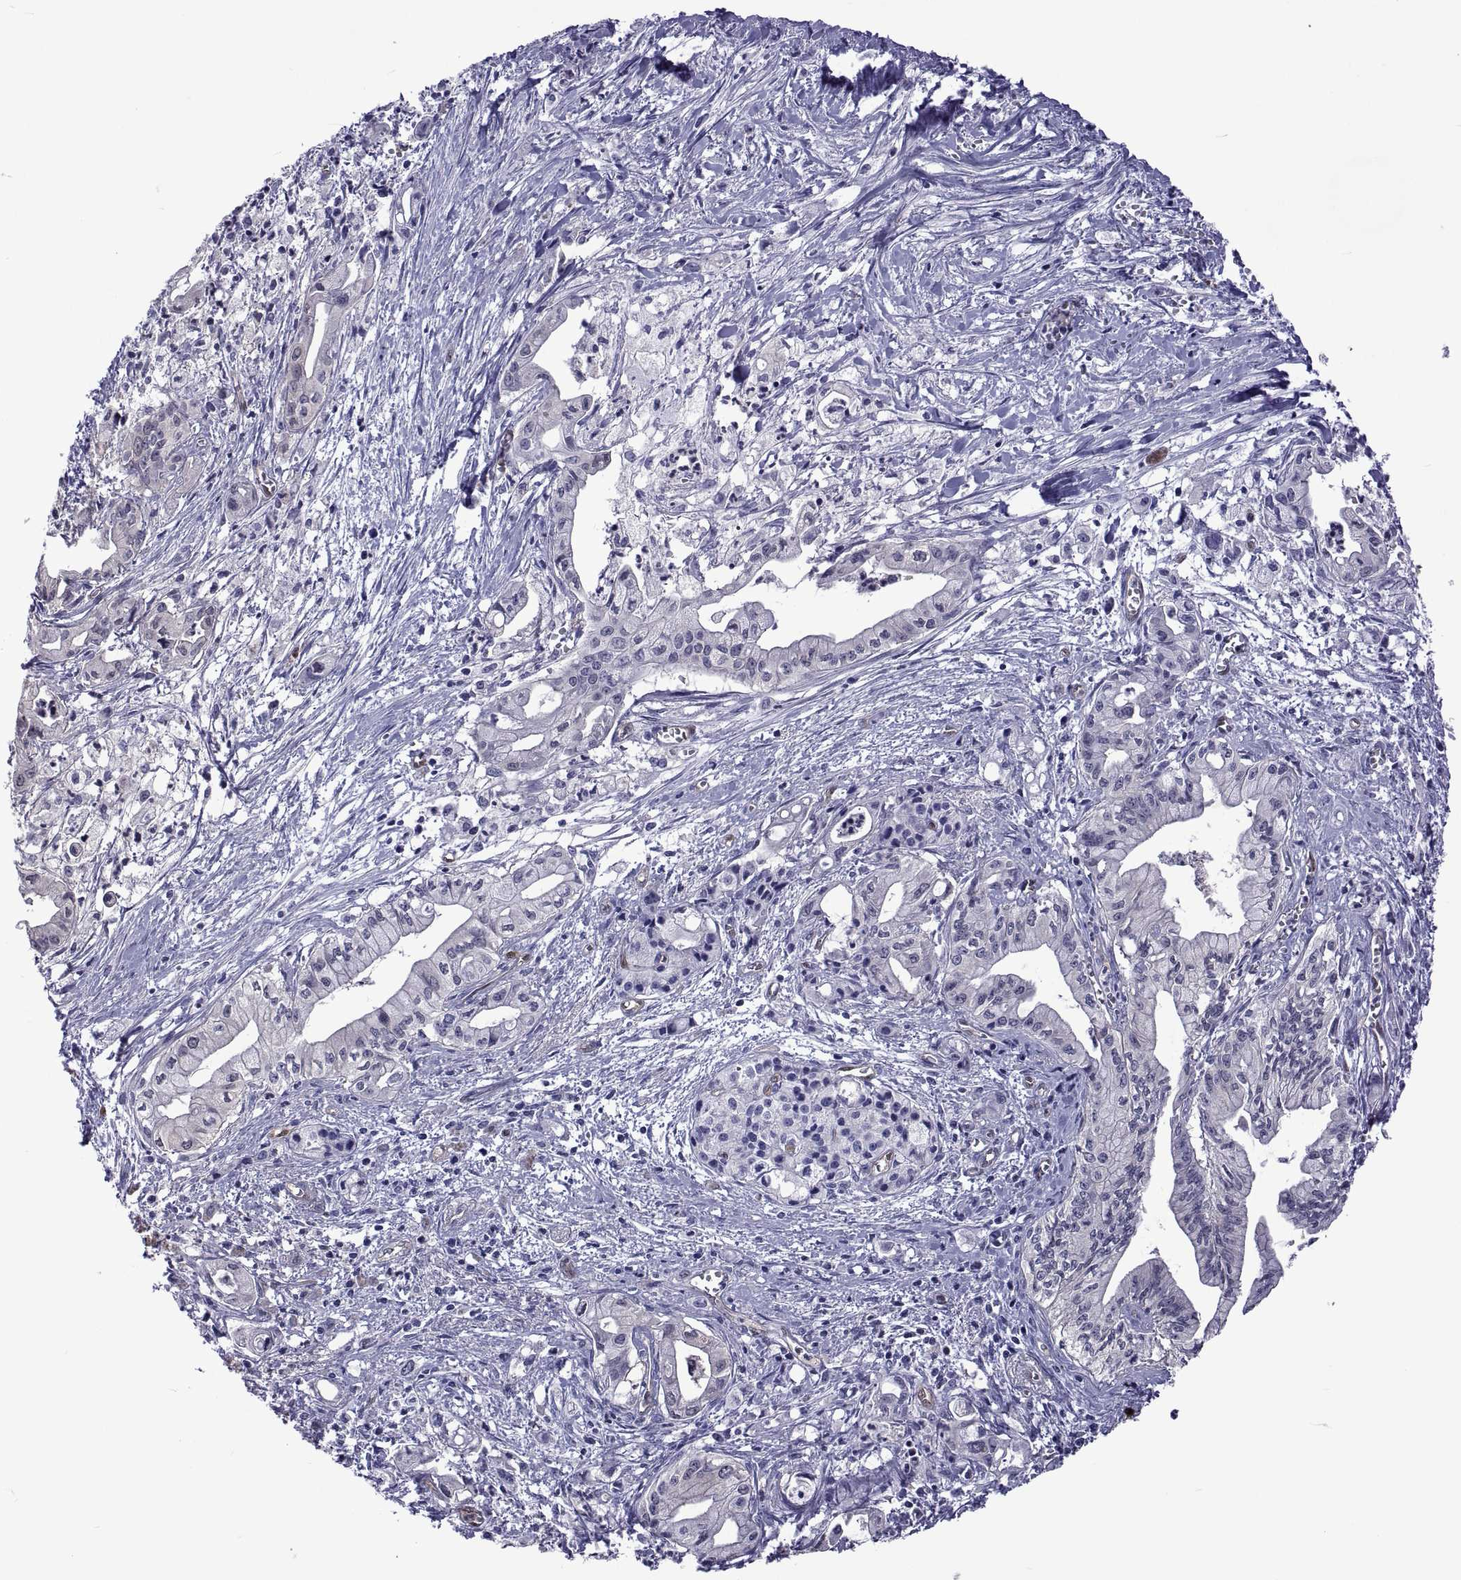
{"staining": {"intensity": "negative", "quantity": "none", "location": "none"}, "tissue": "pancreatic cancer", "cell_type": "Tumor cells", "image_type": "cancer", "snomed": [{"axis": "morphology", "description": "Adenocarcinoma, NOS"}, {"axis": "topography", "description": "Pancreas"}], "caption": "IHC photomicrograph of neoplastic tissue: human pancreatic cancer (adenocarcinoma) stained with DAB (3,3'-diaminobenzidine) exhibits no significant protein expression in tumor cells. (DAB IHC, high magnification).", "gene": "LCN9", "patient": {"sex": "male", "age": 71}}